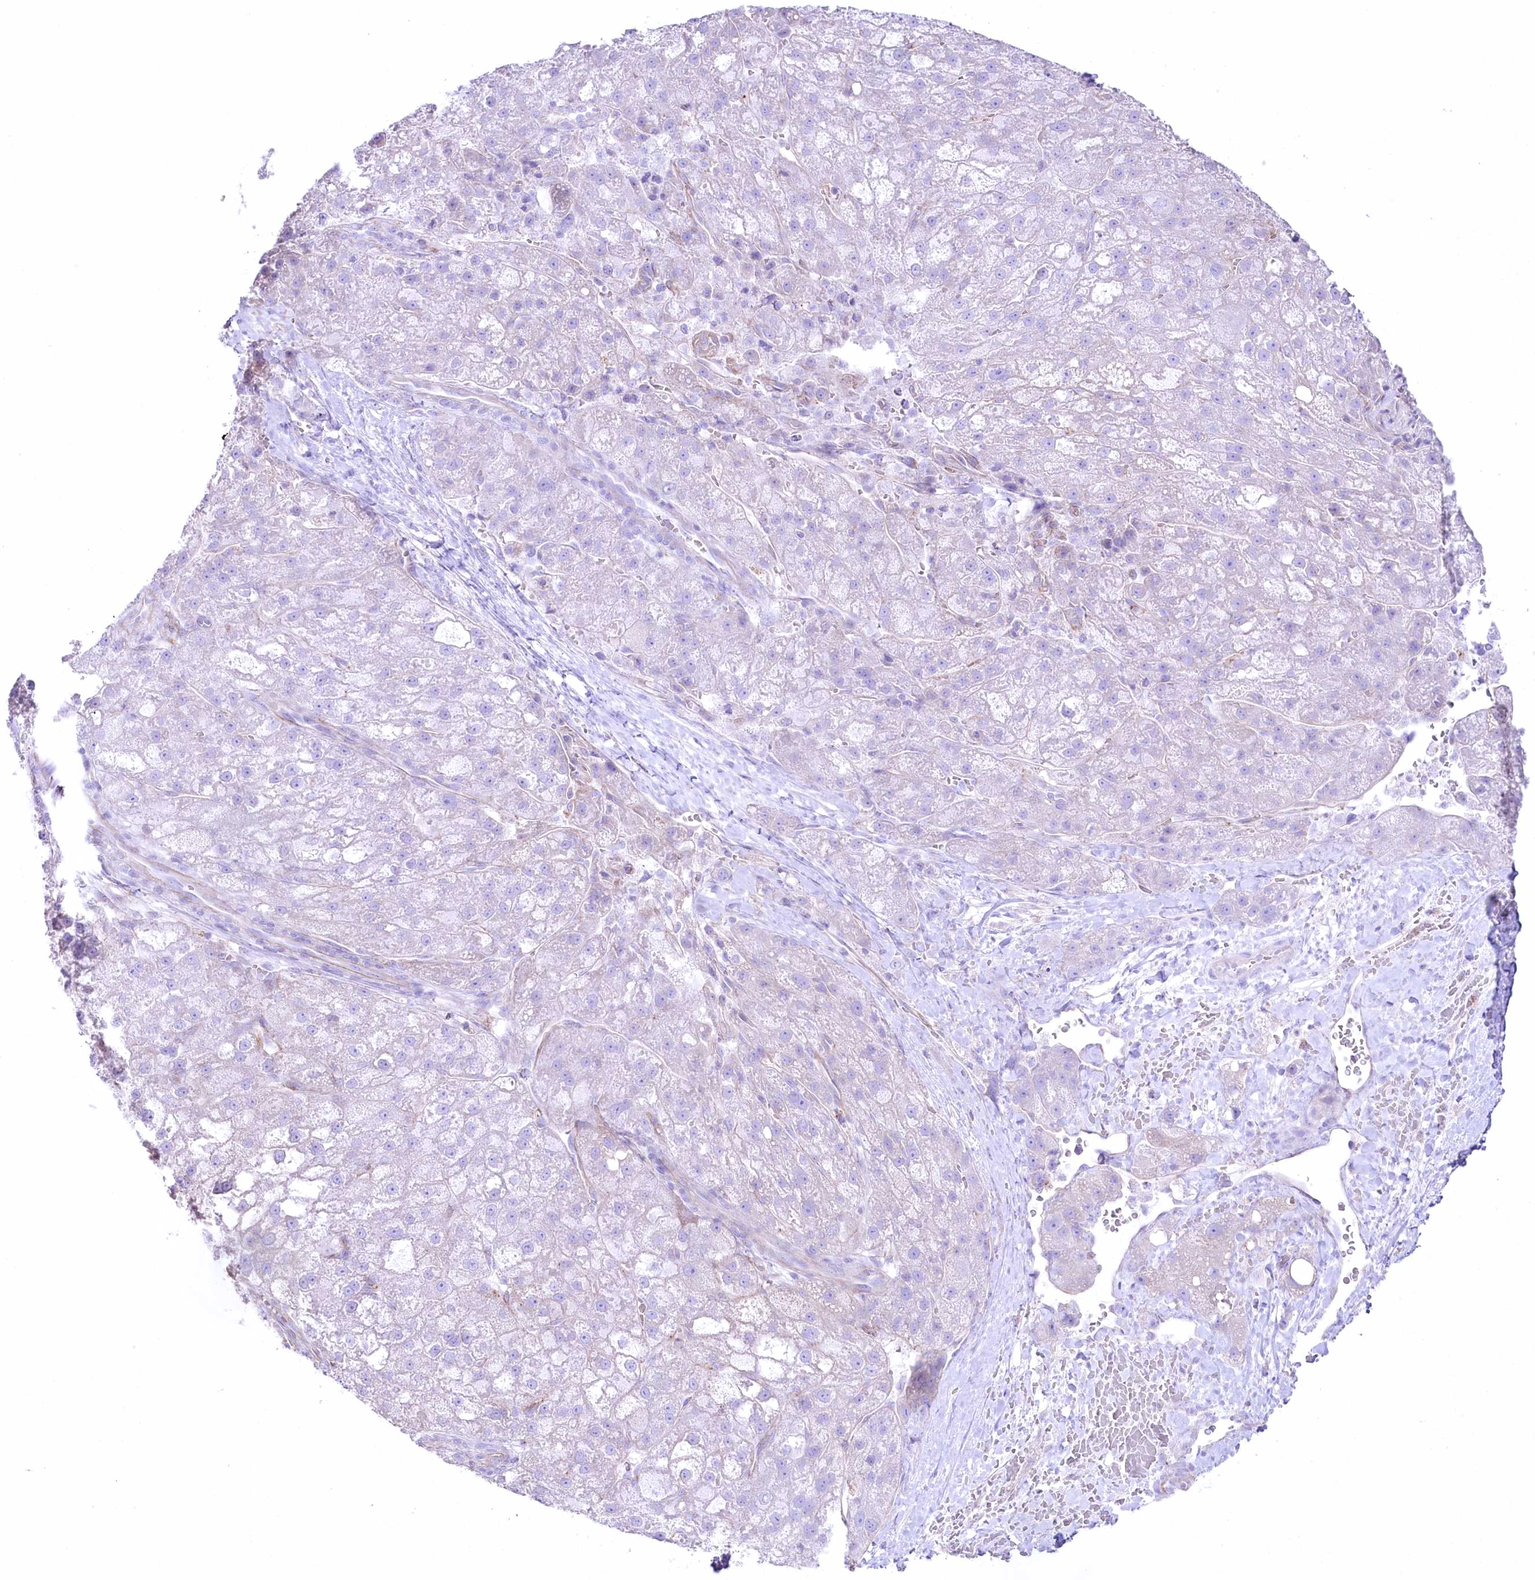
{"staining": {"intensity": "negative", "quantity": "none", "location": "none"}, "tissue": "liver cancer", "cell_type": "Tumor cells", "image_type": "cancer", "snomed": [{"axis": "morphology", "description": "Normal tissue, NOS"}, {"axis": "morphology", "description": "Carcinoma, Hepatocellular, NOS"}, {"axis": "topography", "description": "Liver"}], "caption": "The image reveals no significant staining in tumor cells of liver cancer (hepatocellular carcinoma).", "gene": "FAM216A", "patient": {"sex": "male", "age": 57}}